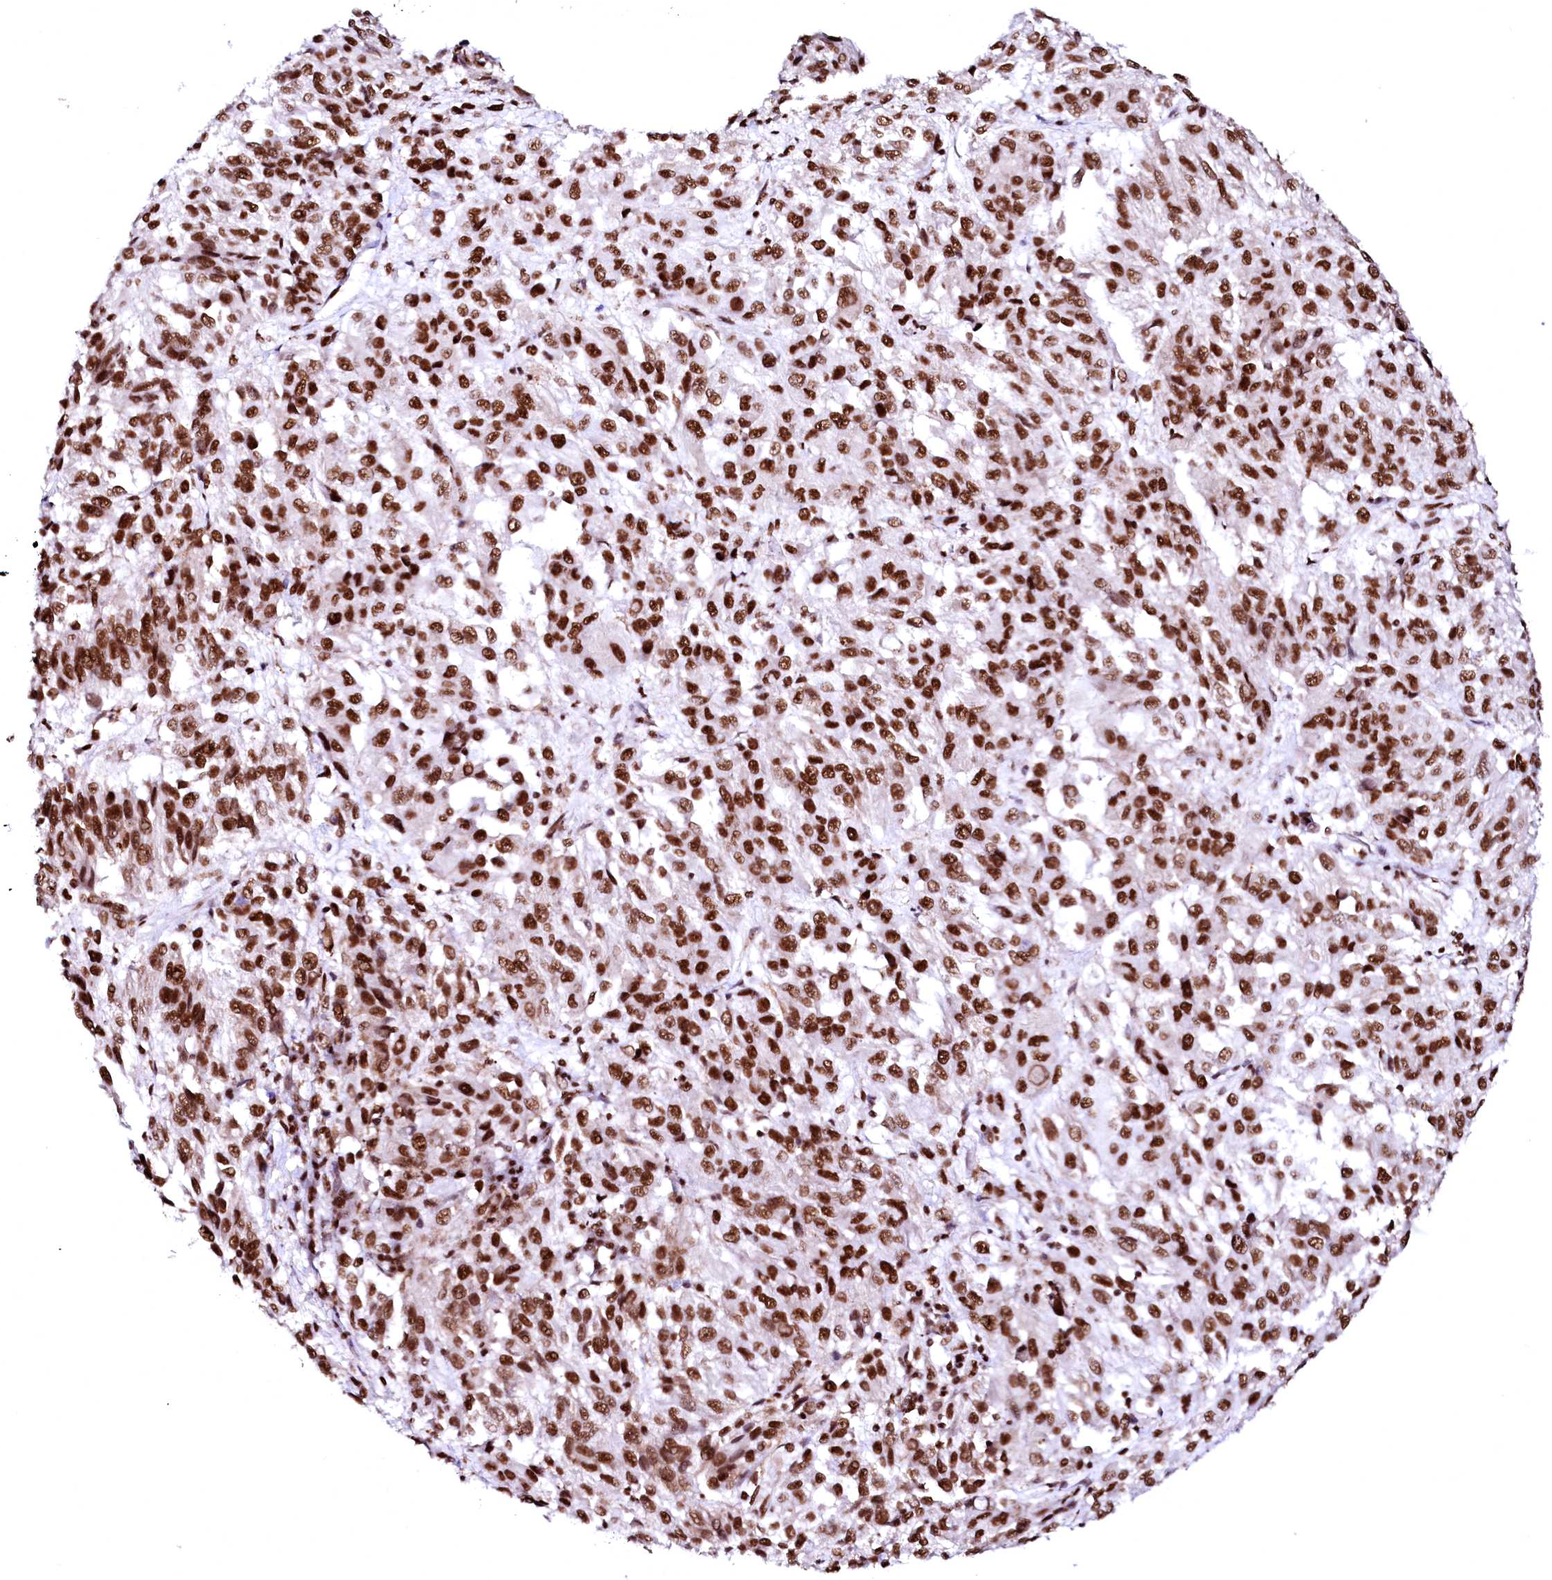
{"staining": {"intensity": "strong", "quantity": ">75%", "location": "nuclear"}, "tissue": "melanoma", "cell_type": "Tumor cells", "image_type": "cancer", "snomed": [{"axis": "morphology", "description": "Malignant melanoma, Metastatic site"}, {"axis": "topography", "description": "Lung"}], "caption": "A histopathology image of human malignant melanoma (metastatic site) stained for a protein displays strong nuclear brown staining in tumor cells.", "gene": "CPSF6", "patient": {"sex": "male", "age": 64}}